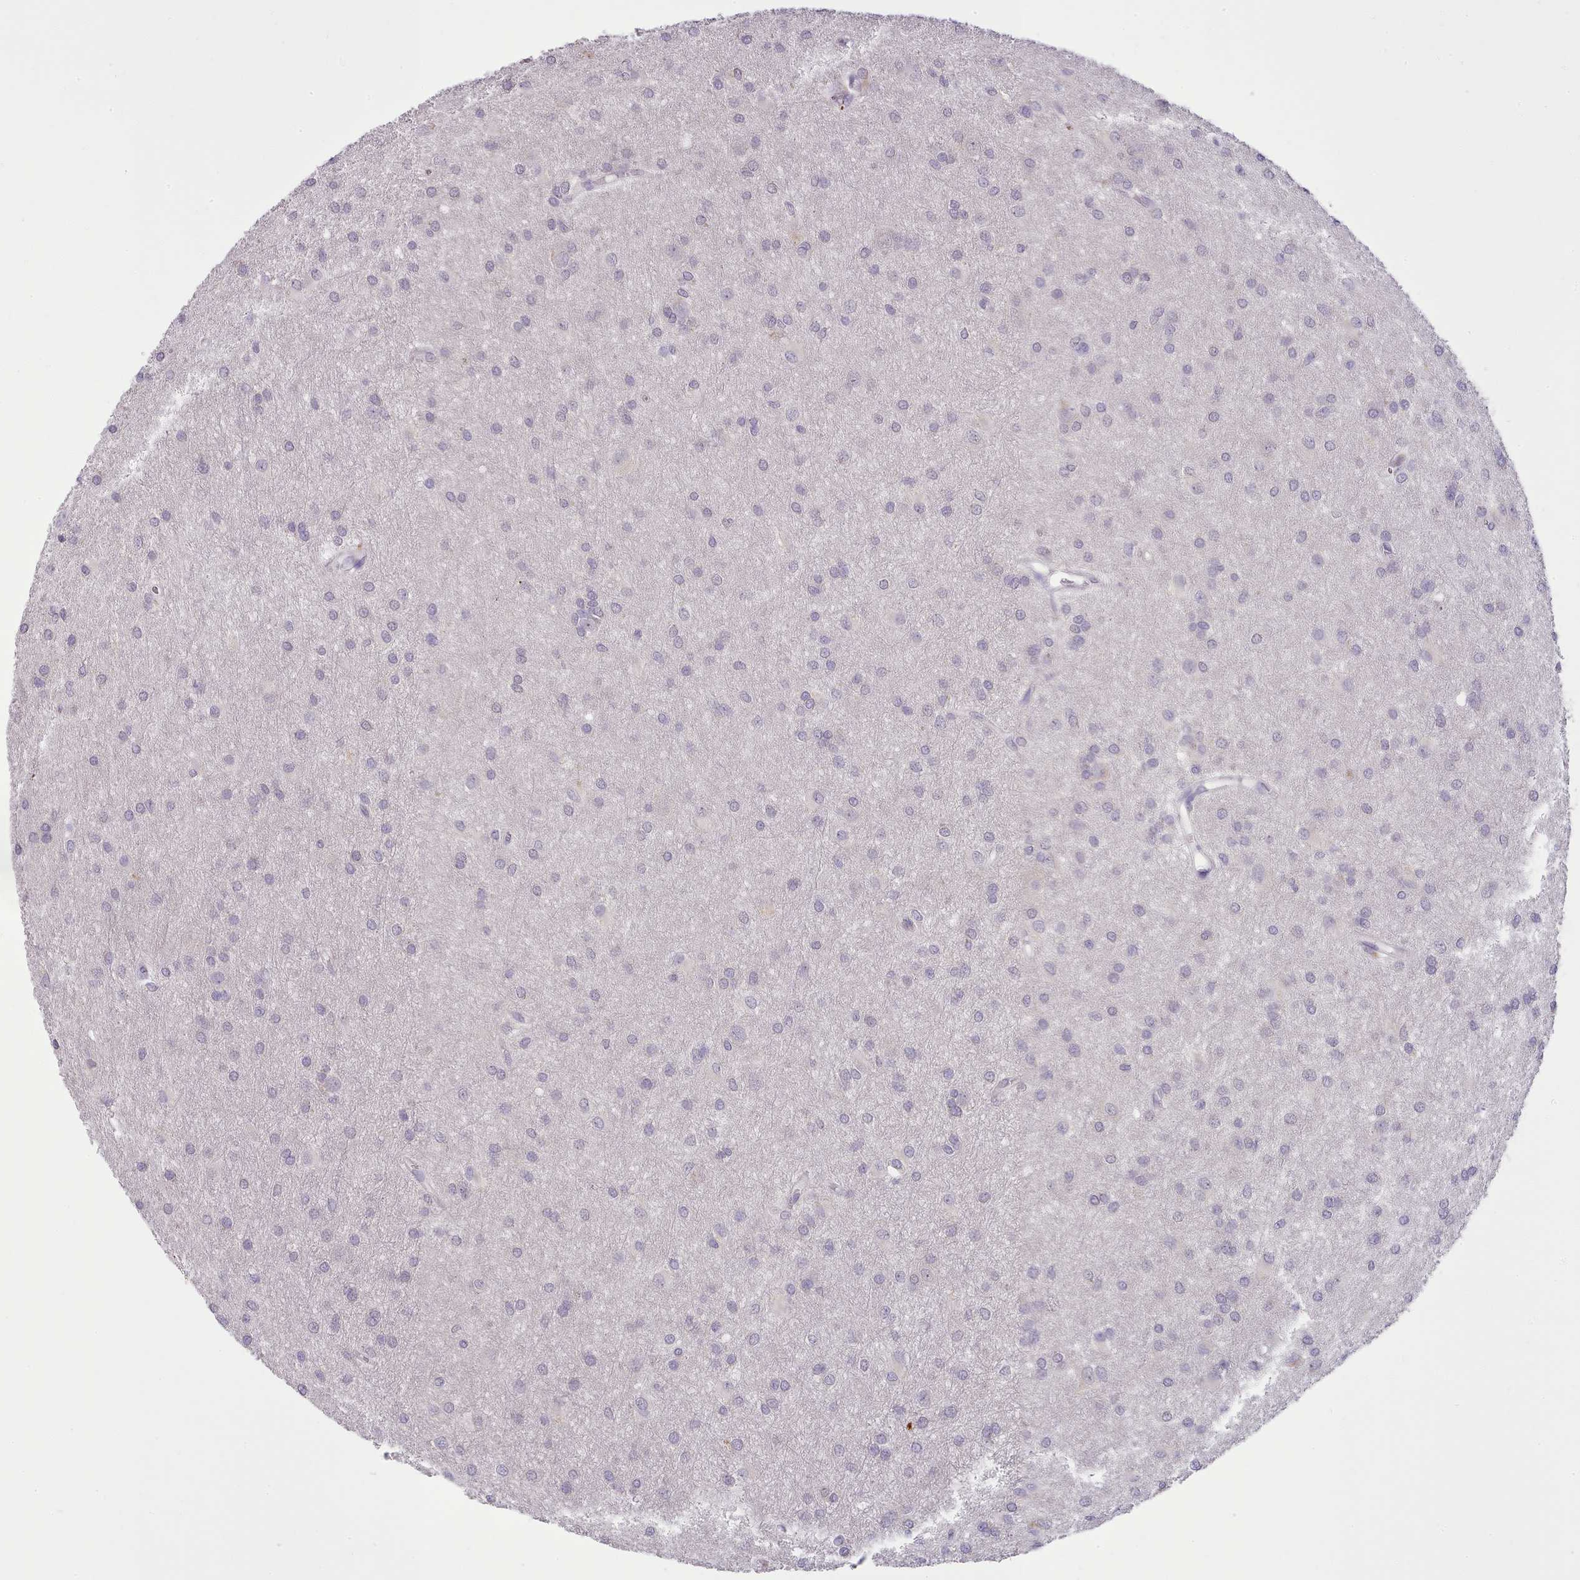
{"staining": {"intensity": "negative", "quantity": "none", "location": "none"}, "tissue": "glioma", "cell_type": "Tumor cells", "image_type": "cancer", "snomed": [{"axis": "morphology", "description": "Glioma, malignant, High grade"}, {"axis": "topography", "description": "Brain"}], "caption": "Malignant glioma (high-grade) was stained to show a protein in brown. There is no significant expression in tumor cells. (Stains: DAB (3,3'-diaminobenzidine) immunohistochemistry (IHC) with hematoxylin counter stain, Microscopy: brightfield microscopy at high magnification).", "gene": "FAM83E", "patient": {"sex": "female", "age": 50}}